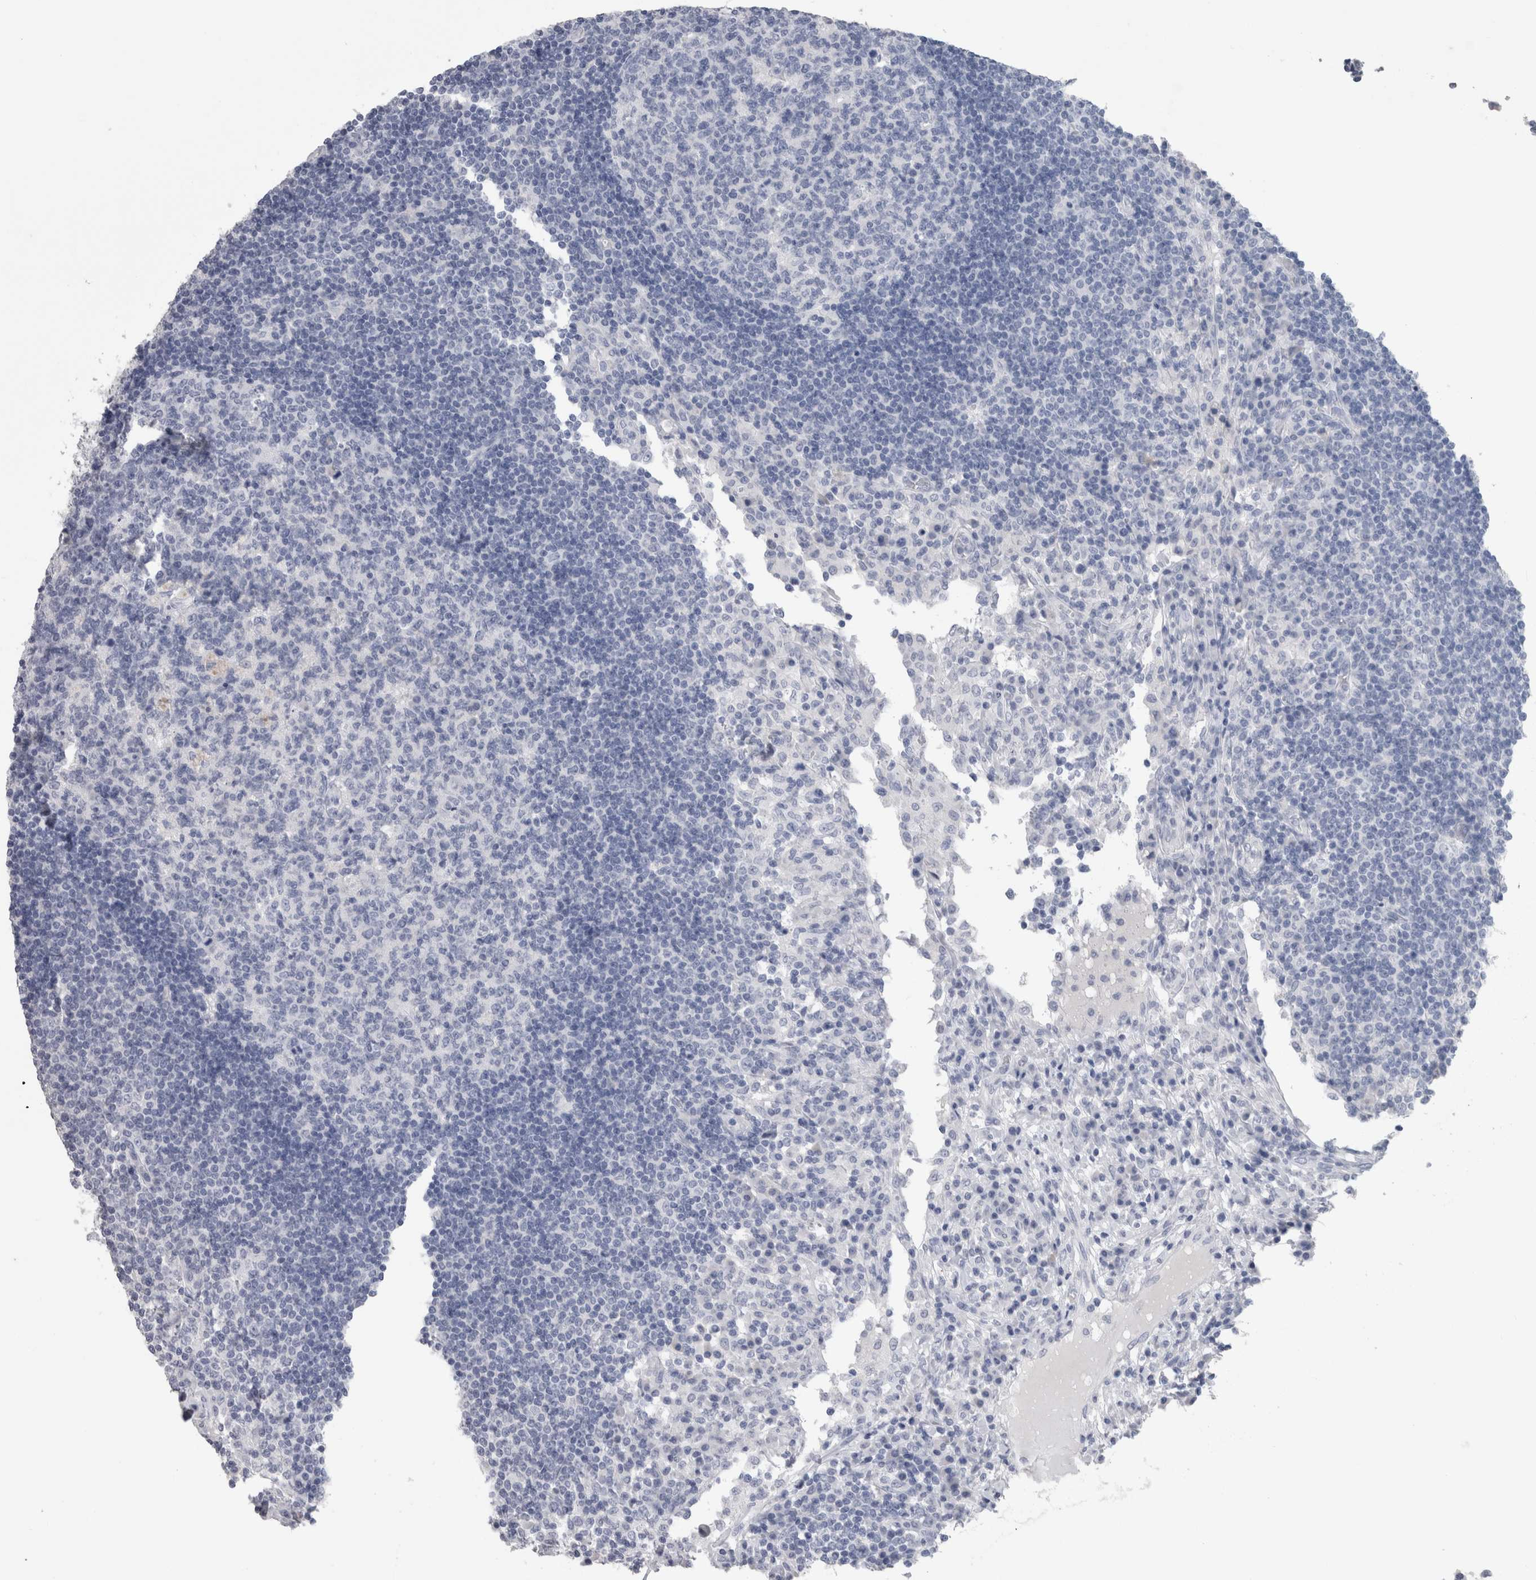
{"staining": {"intensity": "negative", "quantity": "none", "location": "none"}, "tissue": "lymph node", "cell_type": "Germinal center cells", "image_type": "normal", "snomed": [{"axis": "morphology", "description": "Normal tissue, NOS"}, {"axis": "topography", "description": "Lymph node"}], "caption": "The immunohistochemistry (IHC) image has no significant positivity in germinal center cells of lymph node.", "gene": "CA8", "patient": {"sex": "female", "age": 53}}